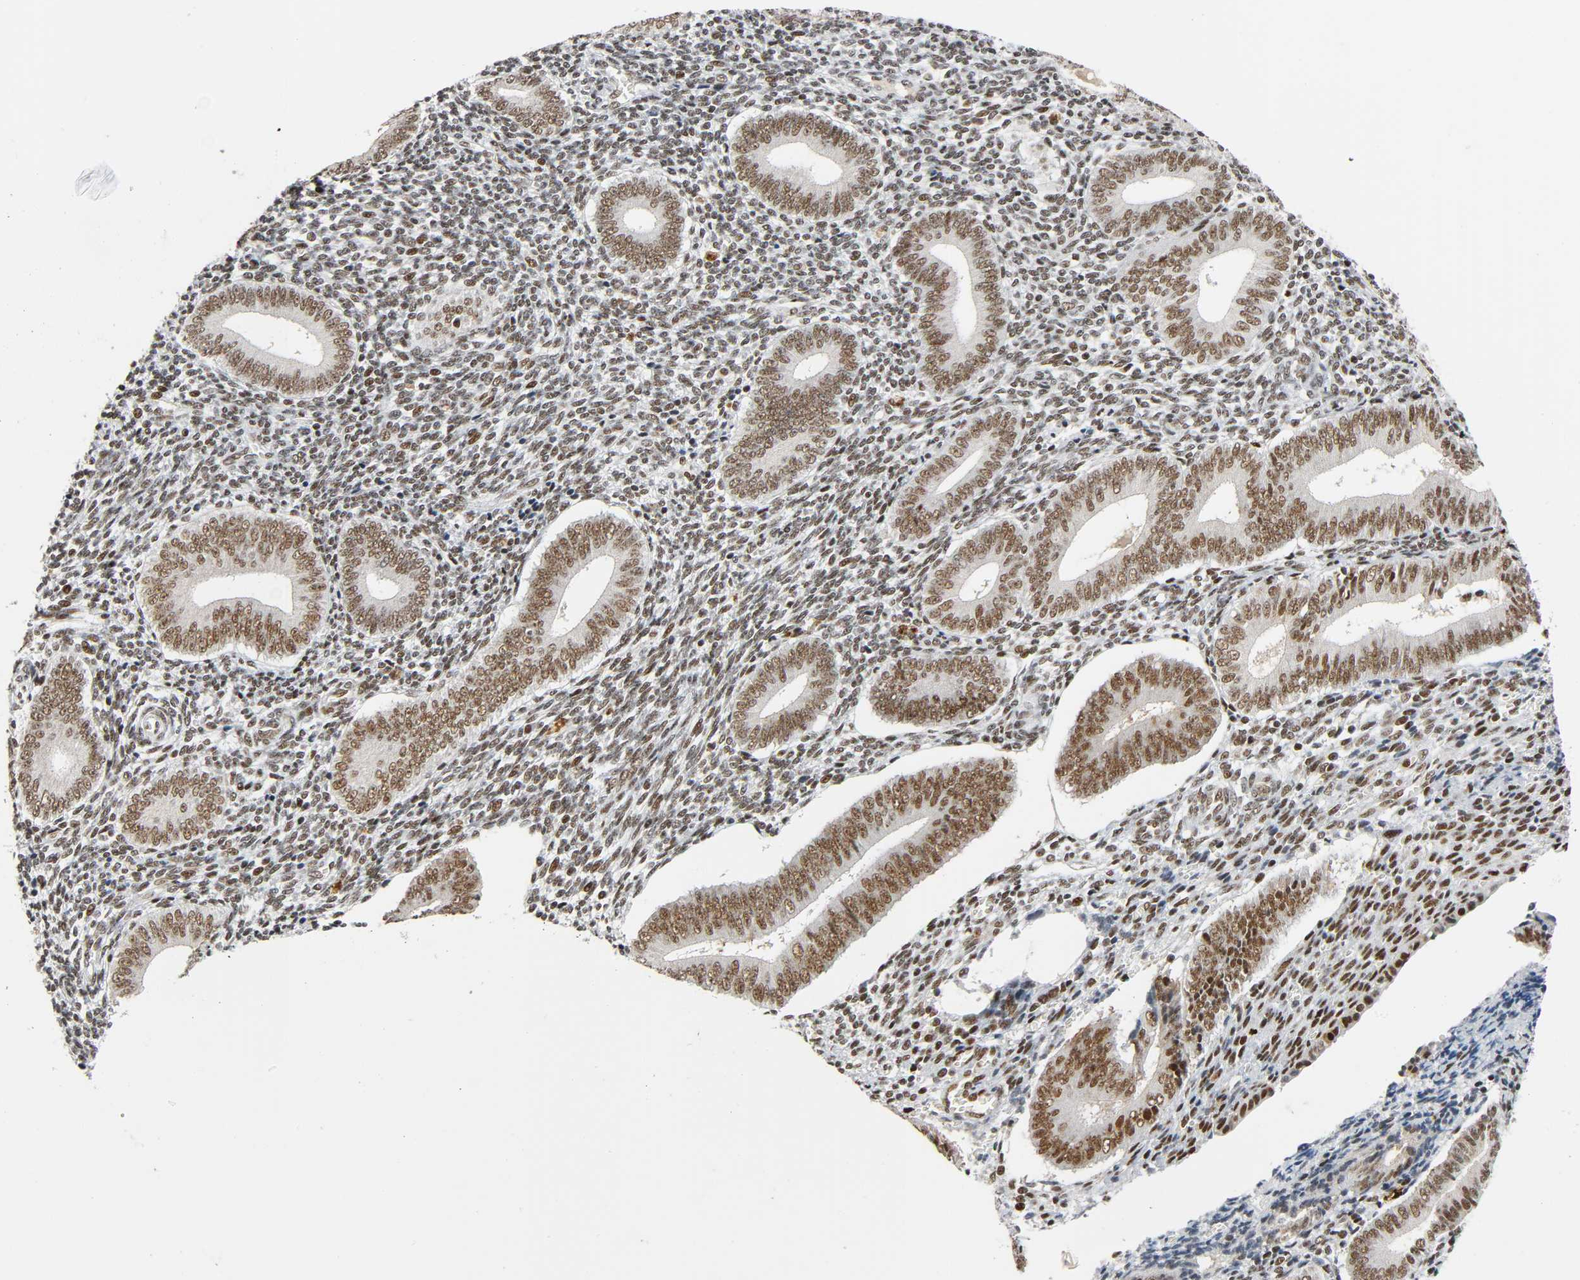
{"staining": {"intensity": "strong", "quantity": ">75%", "location": "nuclear"}, "tissue": "endometrium", "cell_type": "Cells in endometrial stroma", "image_type": "normal", "snomed": [{"axis": "morphology", "description": "Normal tissue, NOS"}, {"axis": "topography", "description": "Uterus"}, {"axis": "topography", "description": "Endometrium"}], "caption": "Immunohistochemistry (IHC) histopathology image of benign human endometrium stained for a protein (brown), which reveals high levels of strong nuclear expression in approximately >75% of cells in endometrial stroma.", "gene": "CDK9", "patient": {"sex": "female", "age": 33}}